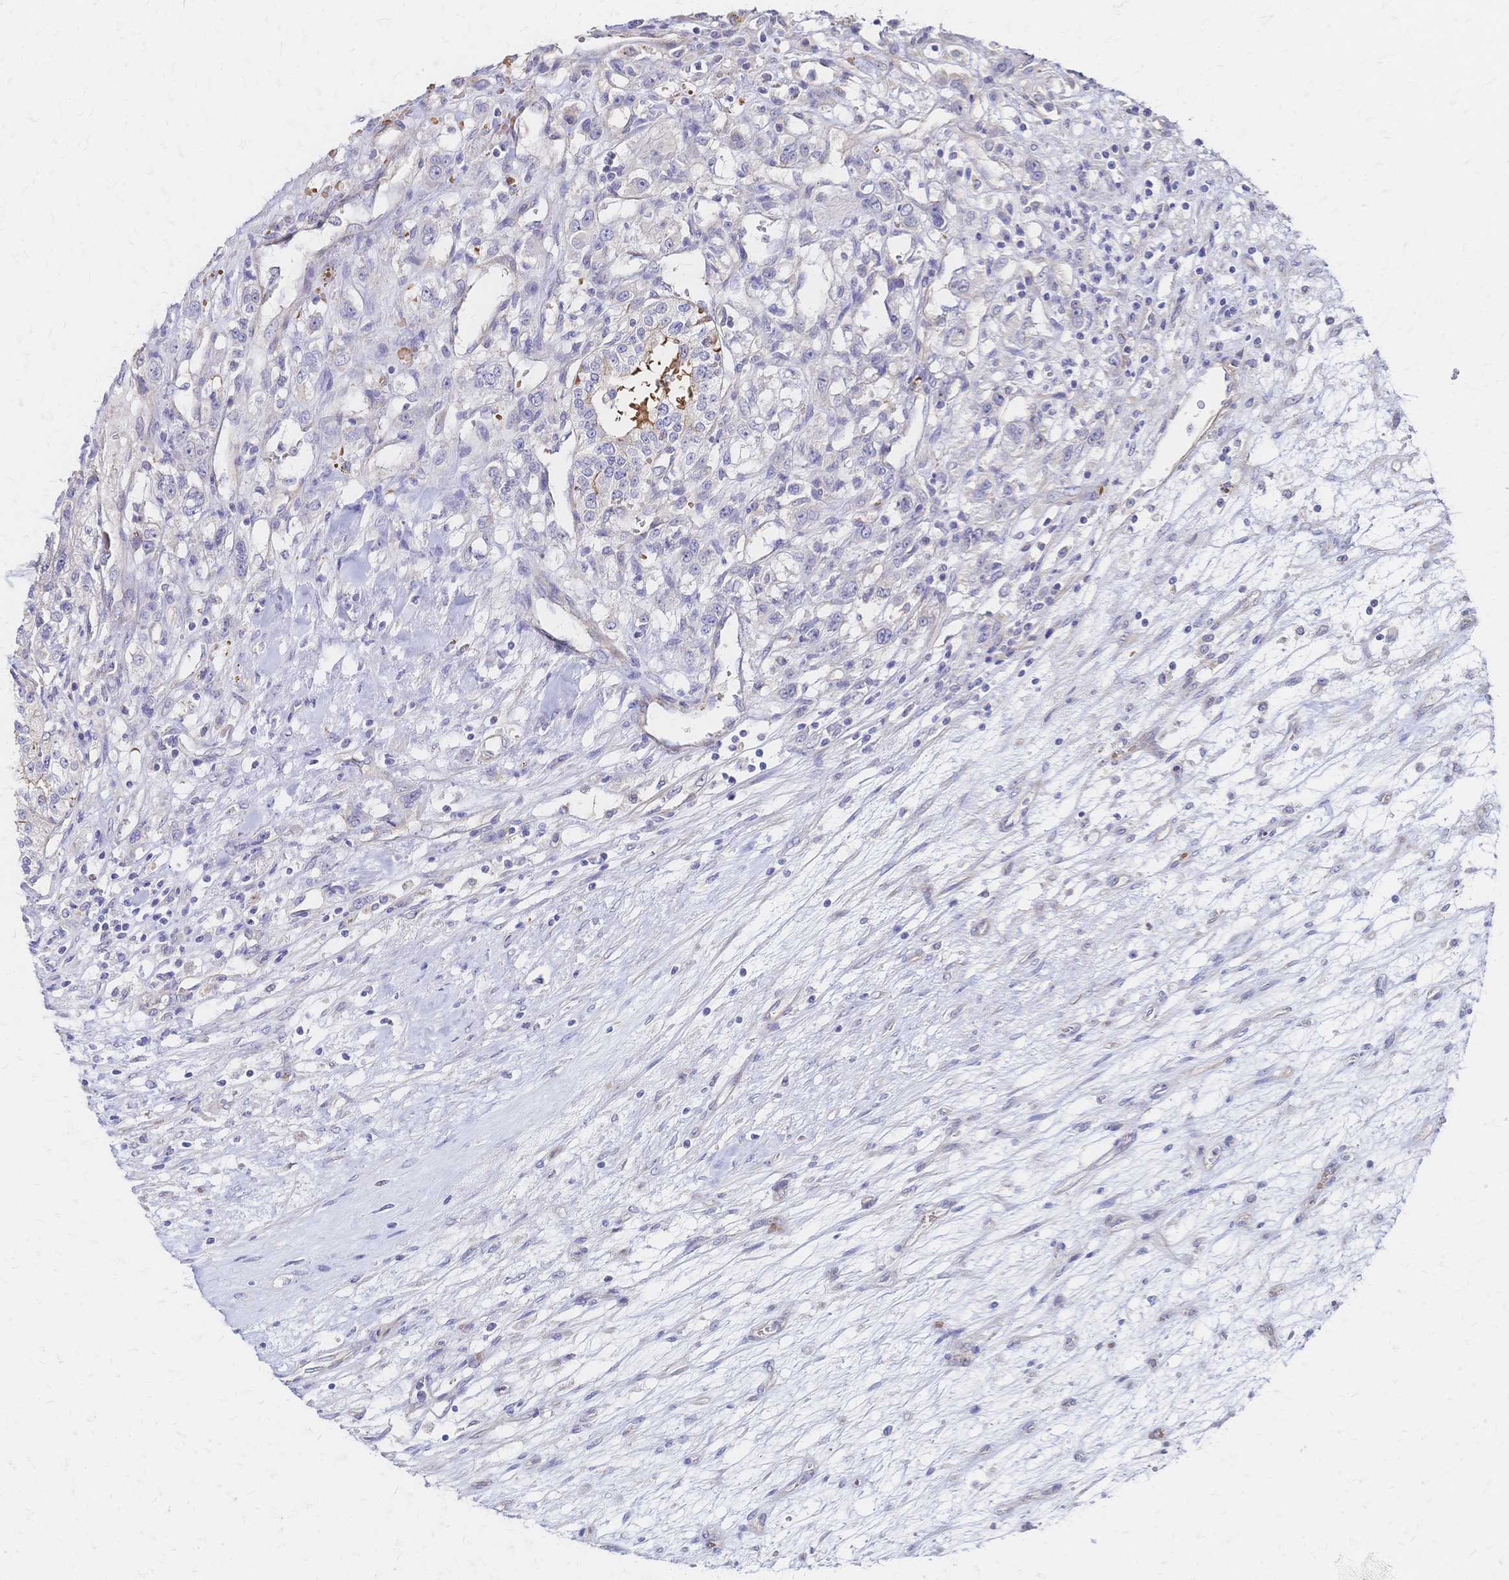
{"staining": {"intensity": "negative", "quantity": "none", "location": "none"}, "tissue": "renal cancer", "cell_type": "Tumor cells", "image_type": "cancer", "snomed": [{"axis": "morphology", "description": "Adenocarcinoma, NOS"}, {"axis": "topography", "description": "Kidney"}], "caption": "An immunohistochemistry (IHC) photomicrograph of renal cancer (adenocarcinoma) is shown. There is no staining in tumor cells of renal cancer (adenocarcinoma).", "gene": "SLC5A1", "patient": {"sex": "female", "age": 63}}